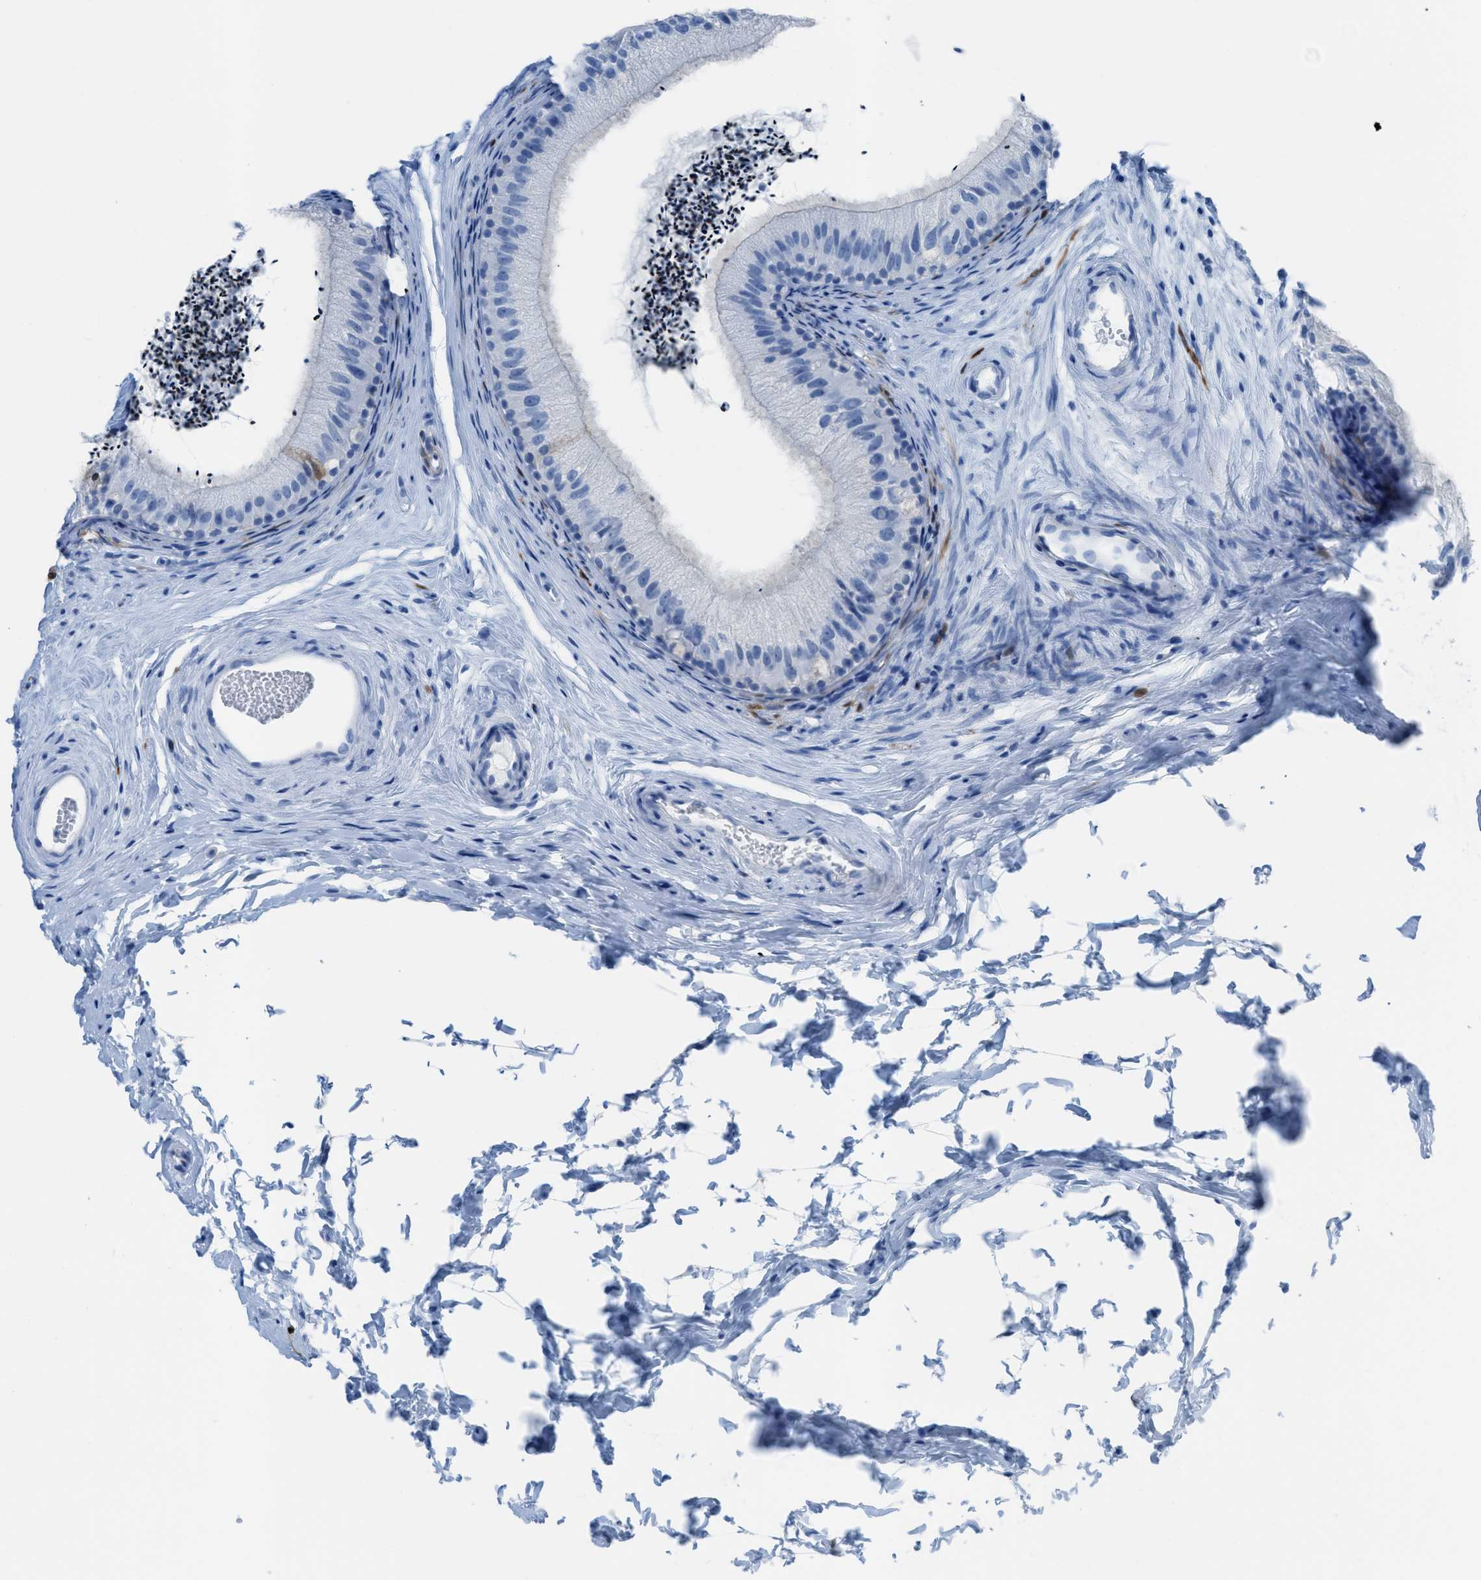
{"staining": {"intensity": "negative", "quantity": "none", "location": "none"}, "tissue": "epididymis", "cell_type": "Glandular cells", "image_type": "normal", "snomed": [{"axis": "morphology", "description": "Normal tissue, NOS"}, {"axis": "topography", "description": "Epididymis"}], "caption": "Normal epididymis was stained to show a protein in brown. There is no significant positivity in glandular cells.", "gene": "CDKN2A", "patient": {"sex": "male", "age": 56}}